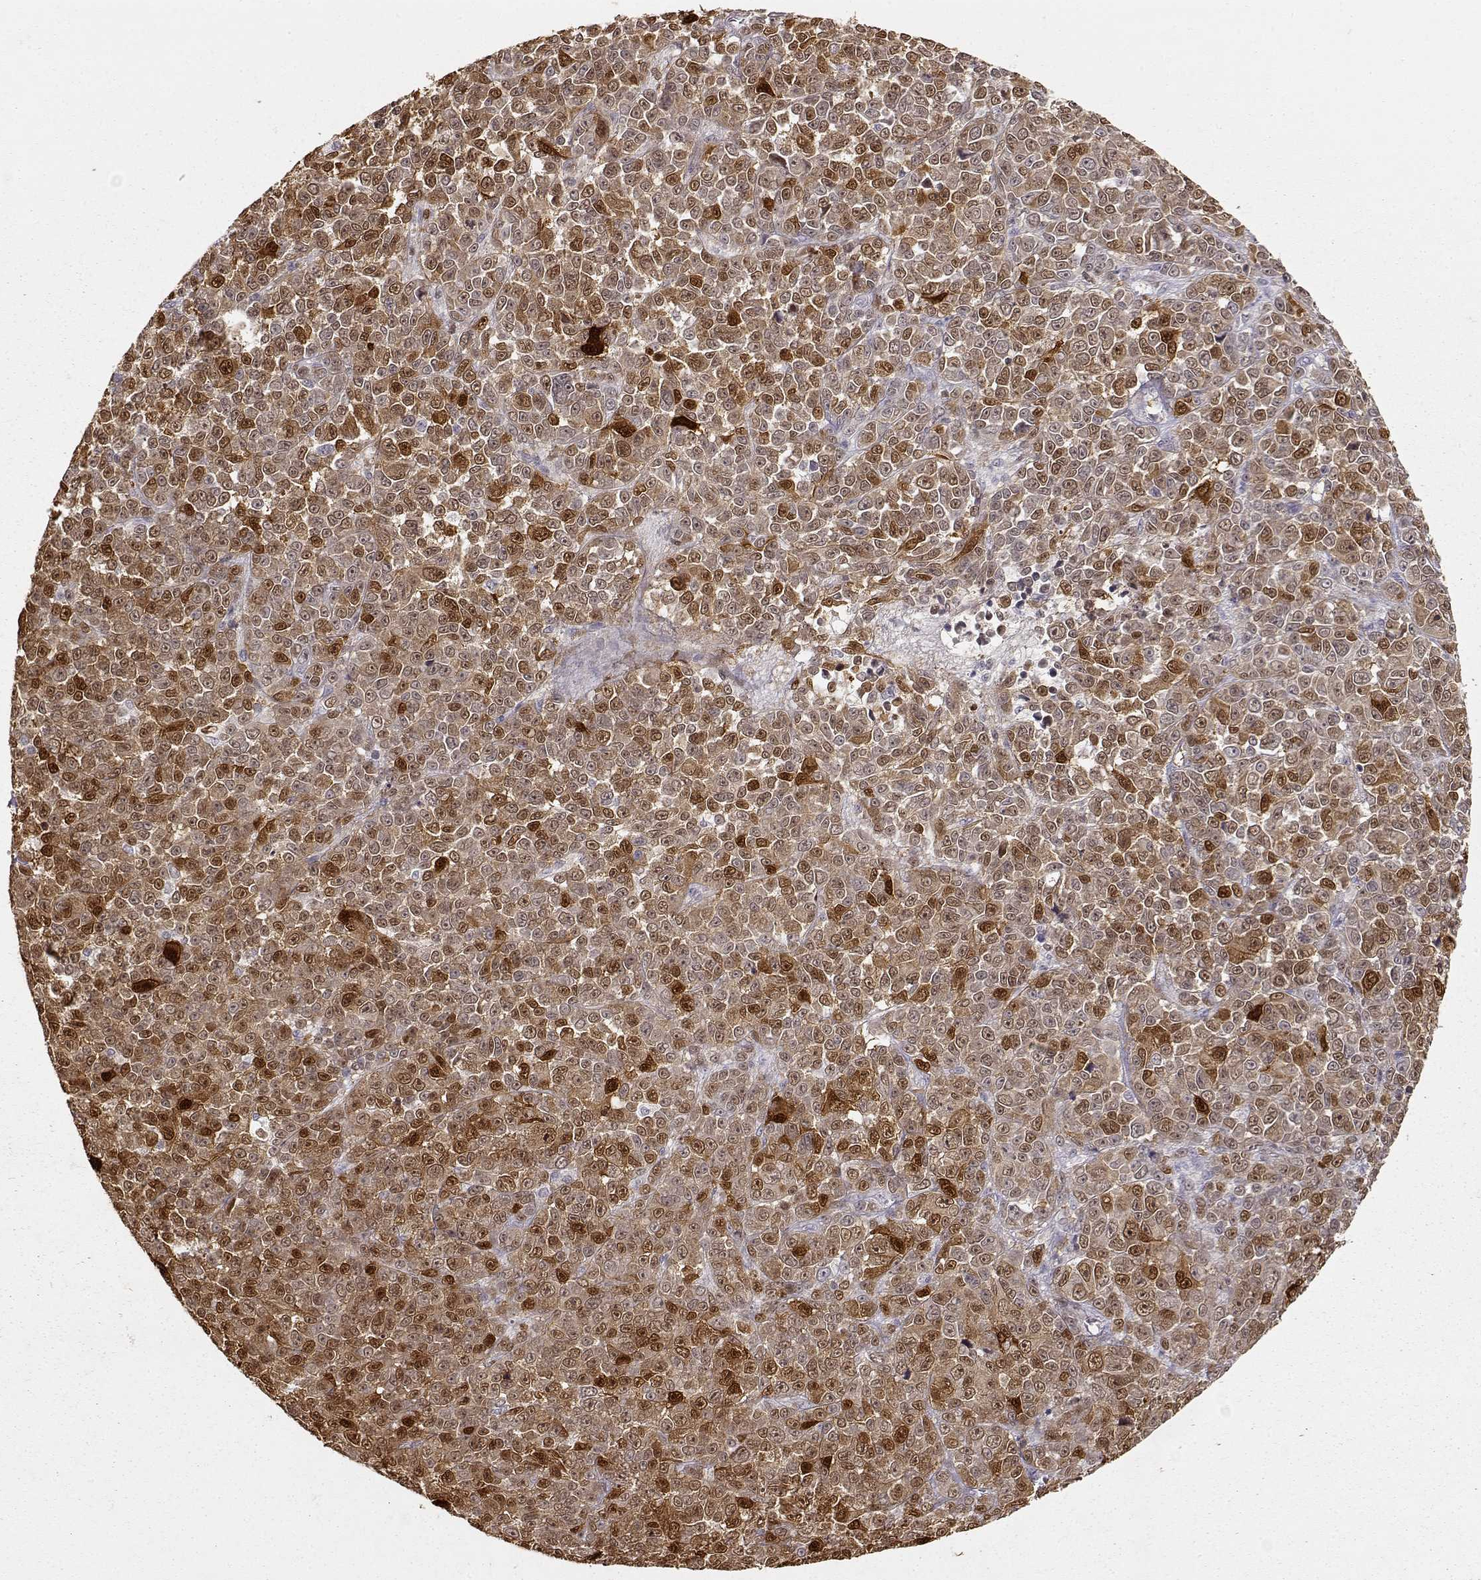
{"staining": {"intensity": "strong", "quantity": ">75%", "location": "cytoplasmic/membranous,nuclear"}, "tissue": "melanoma", "cell_type": "Tumor cells", "image_type": "cancer", "snomed": [{"axis": "morphology", "description": "Malignant melanoma, NOS"}, {"axis": "topography", "description": "Skin"}], "caption": "Melanoma was stained to show a protein in brown. There is high levels of strong cytoplasmic/membranous and nuclear staining in about >75% of tumor cells. Immunohistochemistry (ihc) stains the protein in brown and the nuclei are stained blue.", "gene": "S100B", "patient": {"sex": "female", "age": 95}}